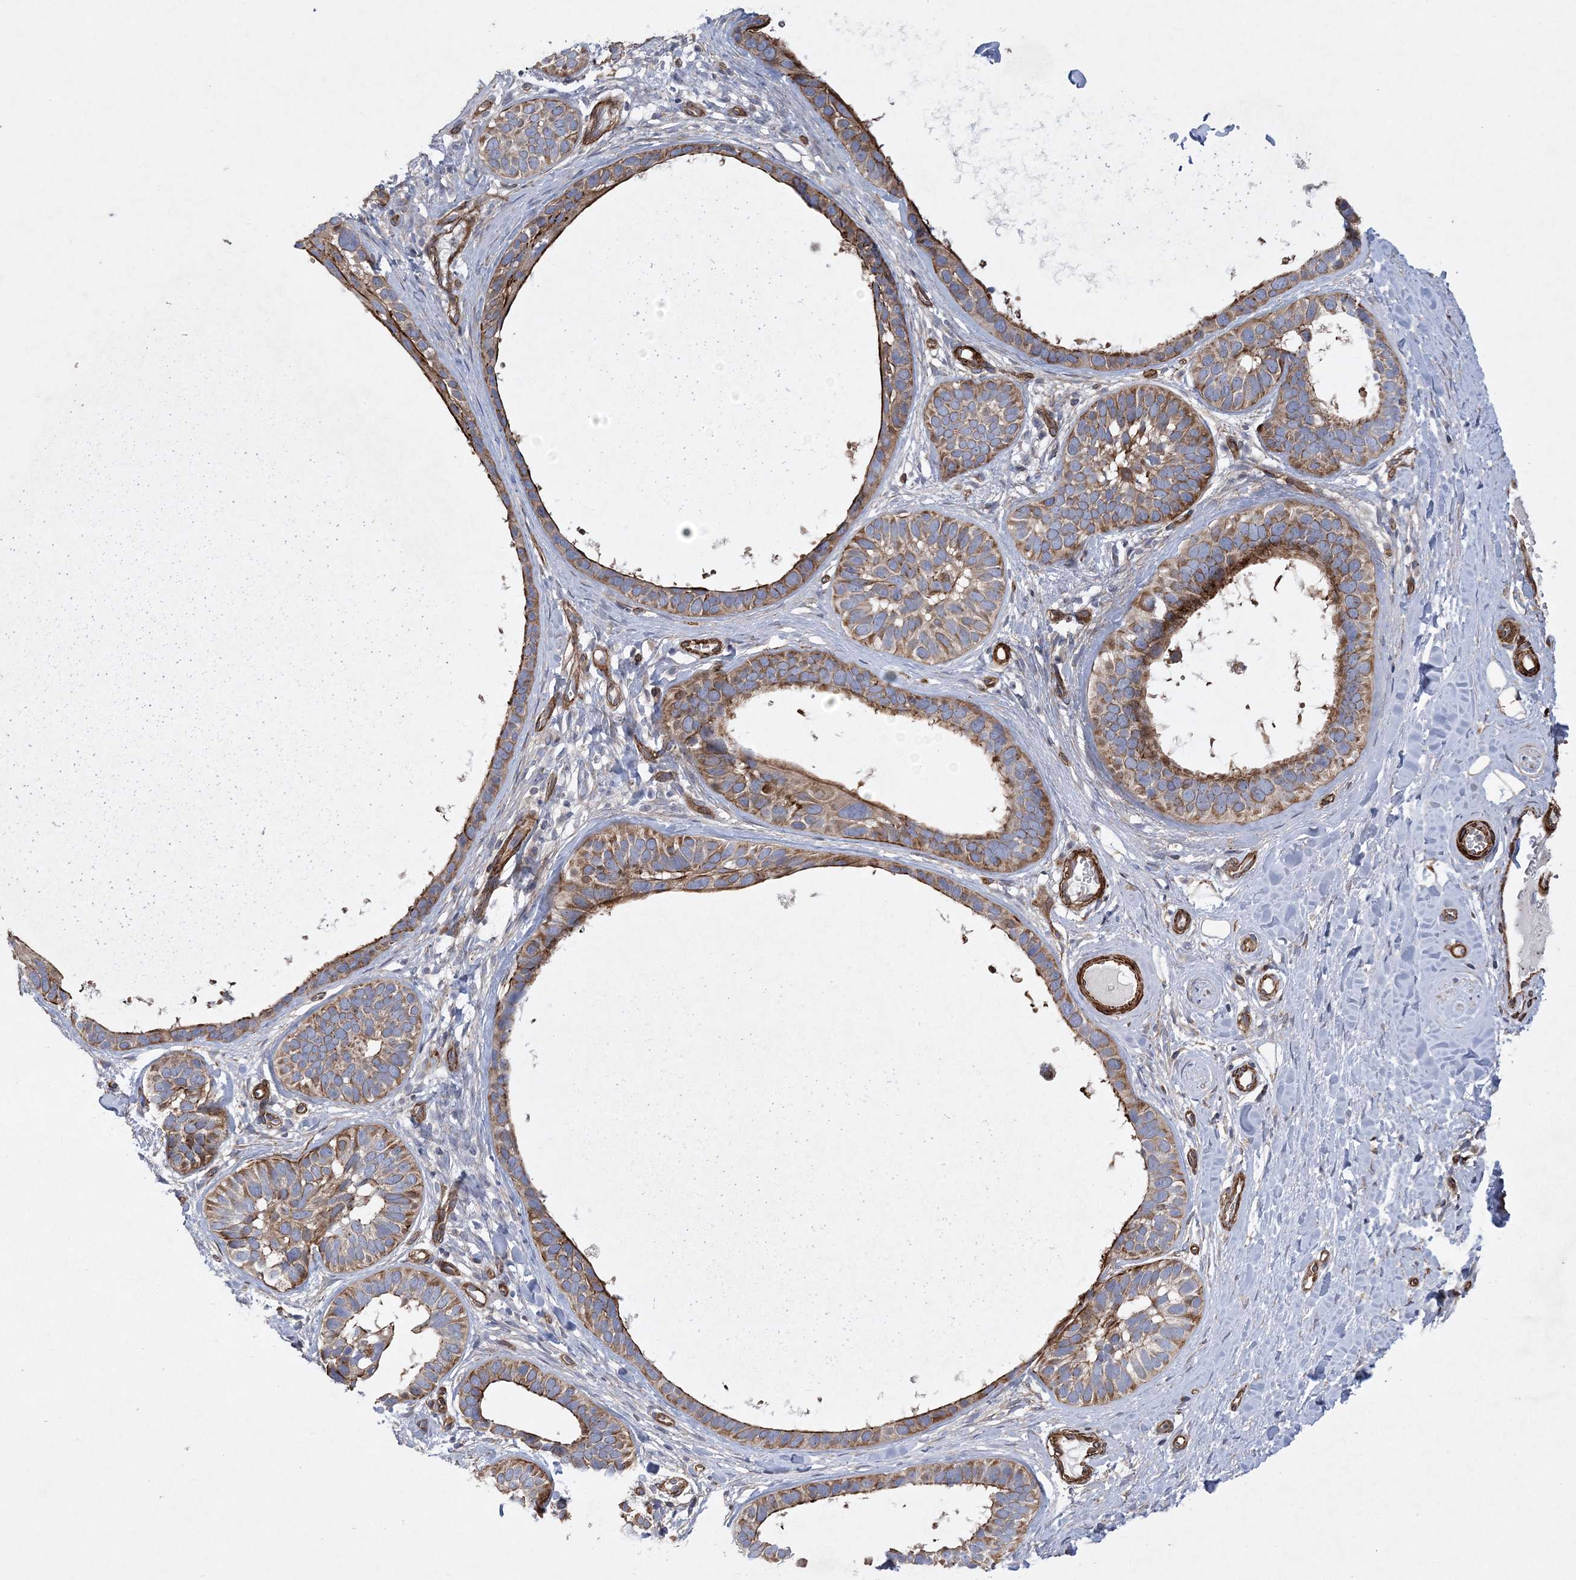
{"staining": {"intensity": "moderate", "quantity": ">75%", "location": "cytoplasmic/membranous"}, "tissue": "skin cancer", "cell_type": "Tumor cells", "image_type": "cancer", "snomed": [{"axis": "morphology", "description": "Basal cell carcinoma"}, {"axis": "topography", "description": "Skin"}], "caption": "This image shows basal cell carcinoma (skin) stained with immunohistochemistry (IHC) to label a protein in brown. The cytoplasmic/membranous of tumor cells show moderate positivity for the protein. Nuclei are counter-stained blue.", "gene": "ARSJ", "patient": {"sex": "male", "age": 62}}